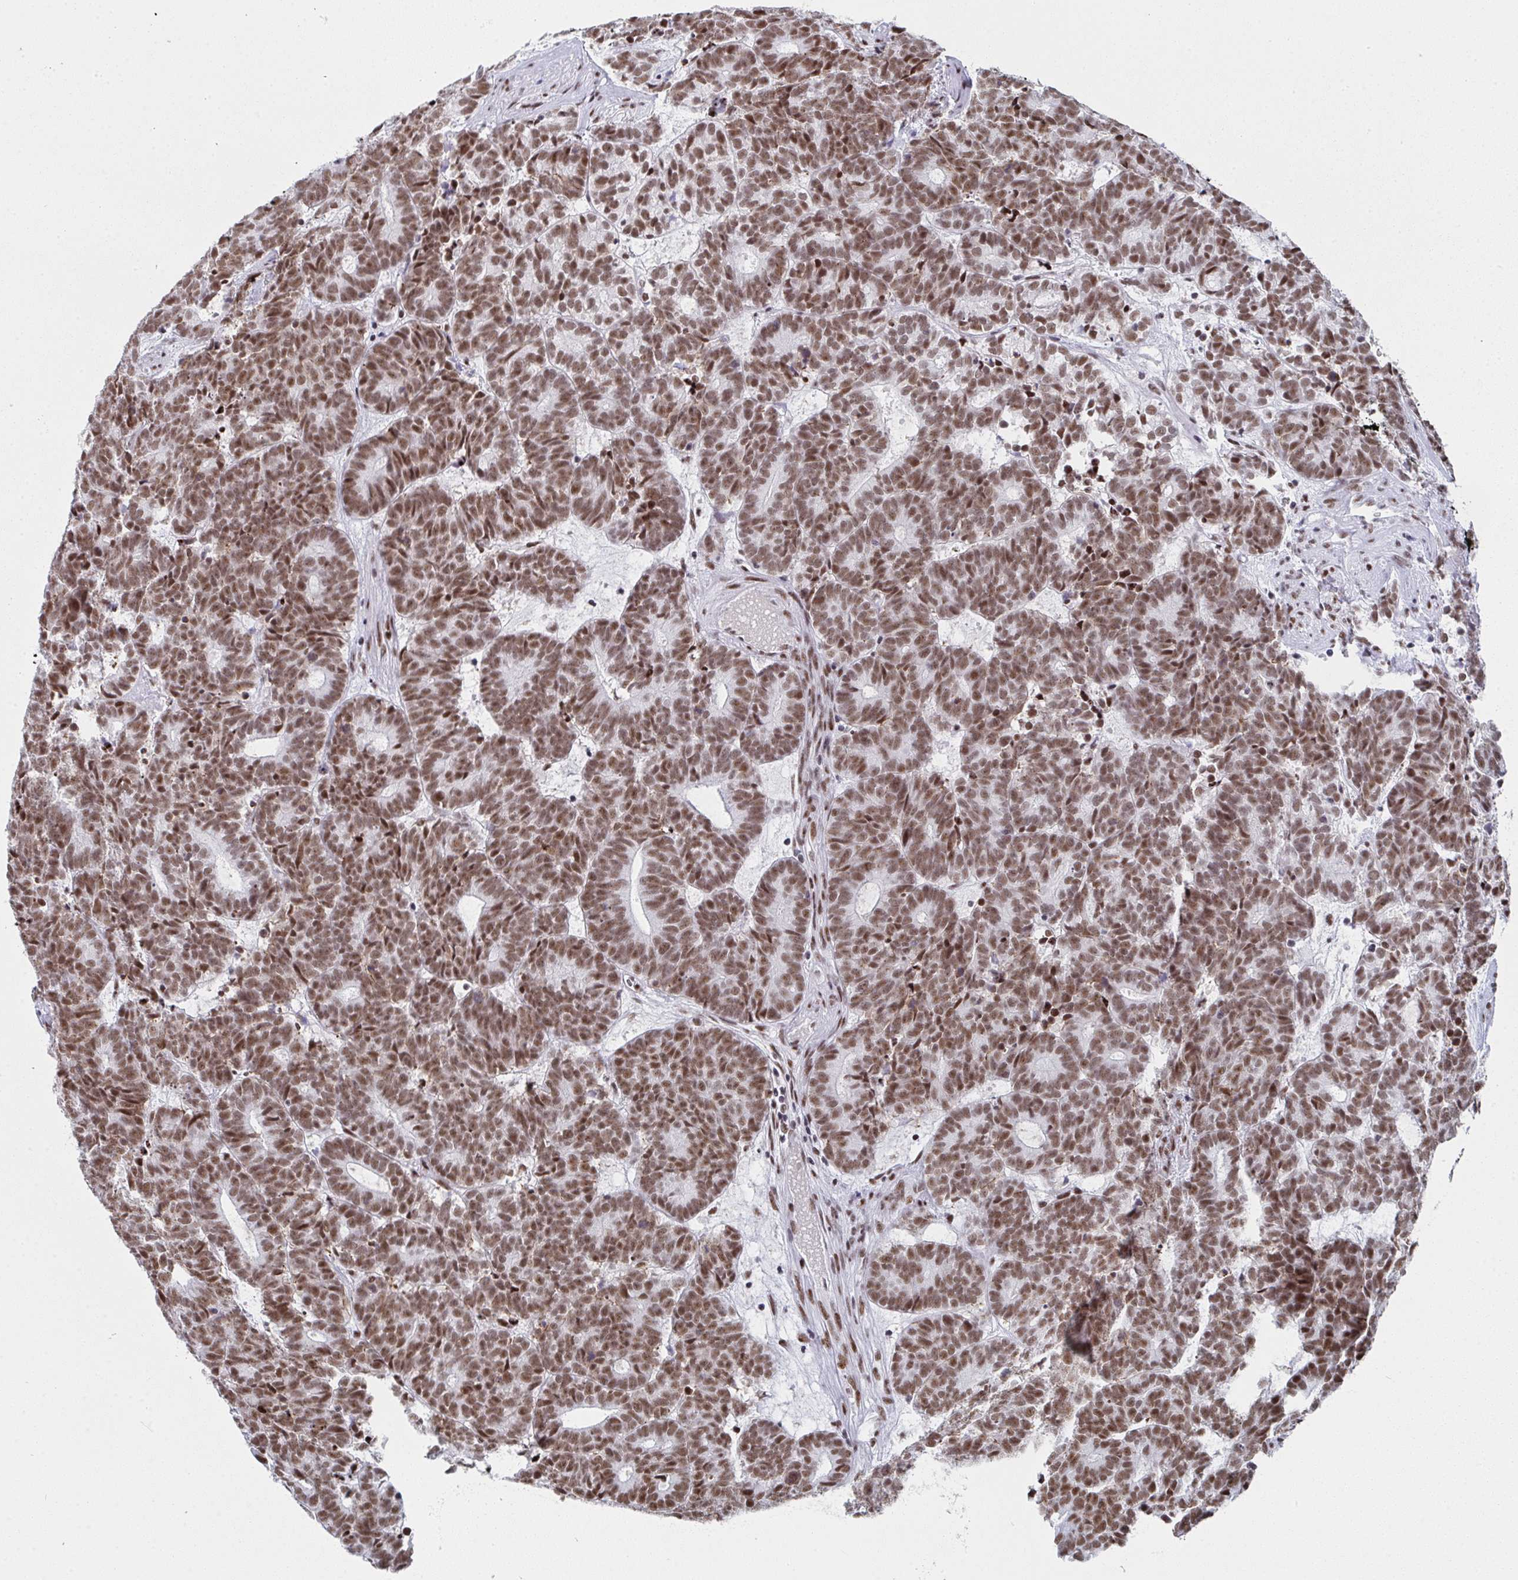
{"staining": {"intensity": "moderate", "quantity": ">75%", "location": "nuclear"}, "tissue": "head and neck cancer", "cell_type": "Tumor cells", "image_type": "cancer", "snomed": [{"axis": "morphology", "description": "Adenocarcinoma, NOS"}, {"axis": "topography", "description": "Head-Neck"}], "caption": "Adenocarcinoma (head and neck) tissue shows moderate nuclear positivity in about >75% of tumor cells, visualized by immunohistochemistry. (Brightfield microscopy of DAB IHC at high magnification).", "gene": "SNRNP70", "patient": {"sex": "female", "age": 81}}